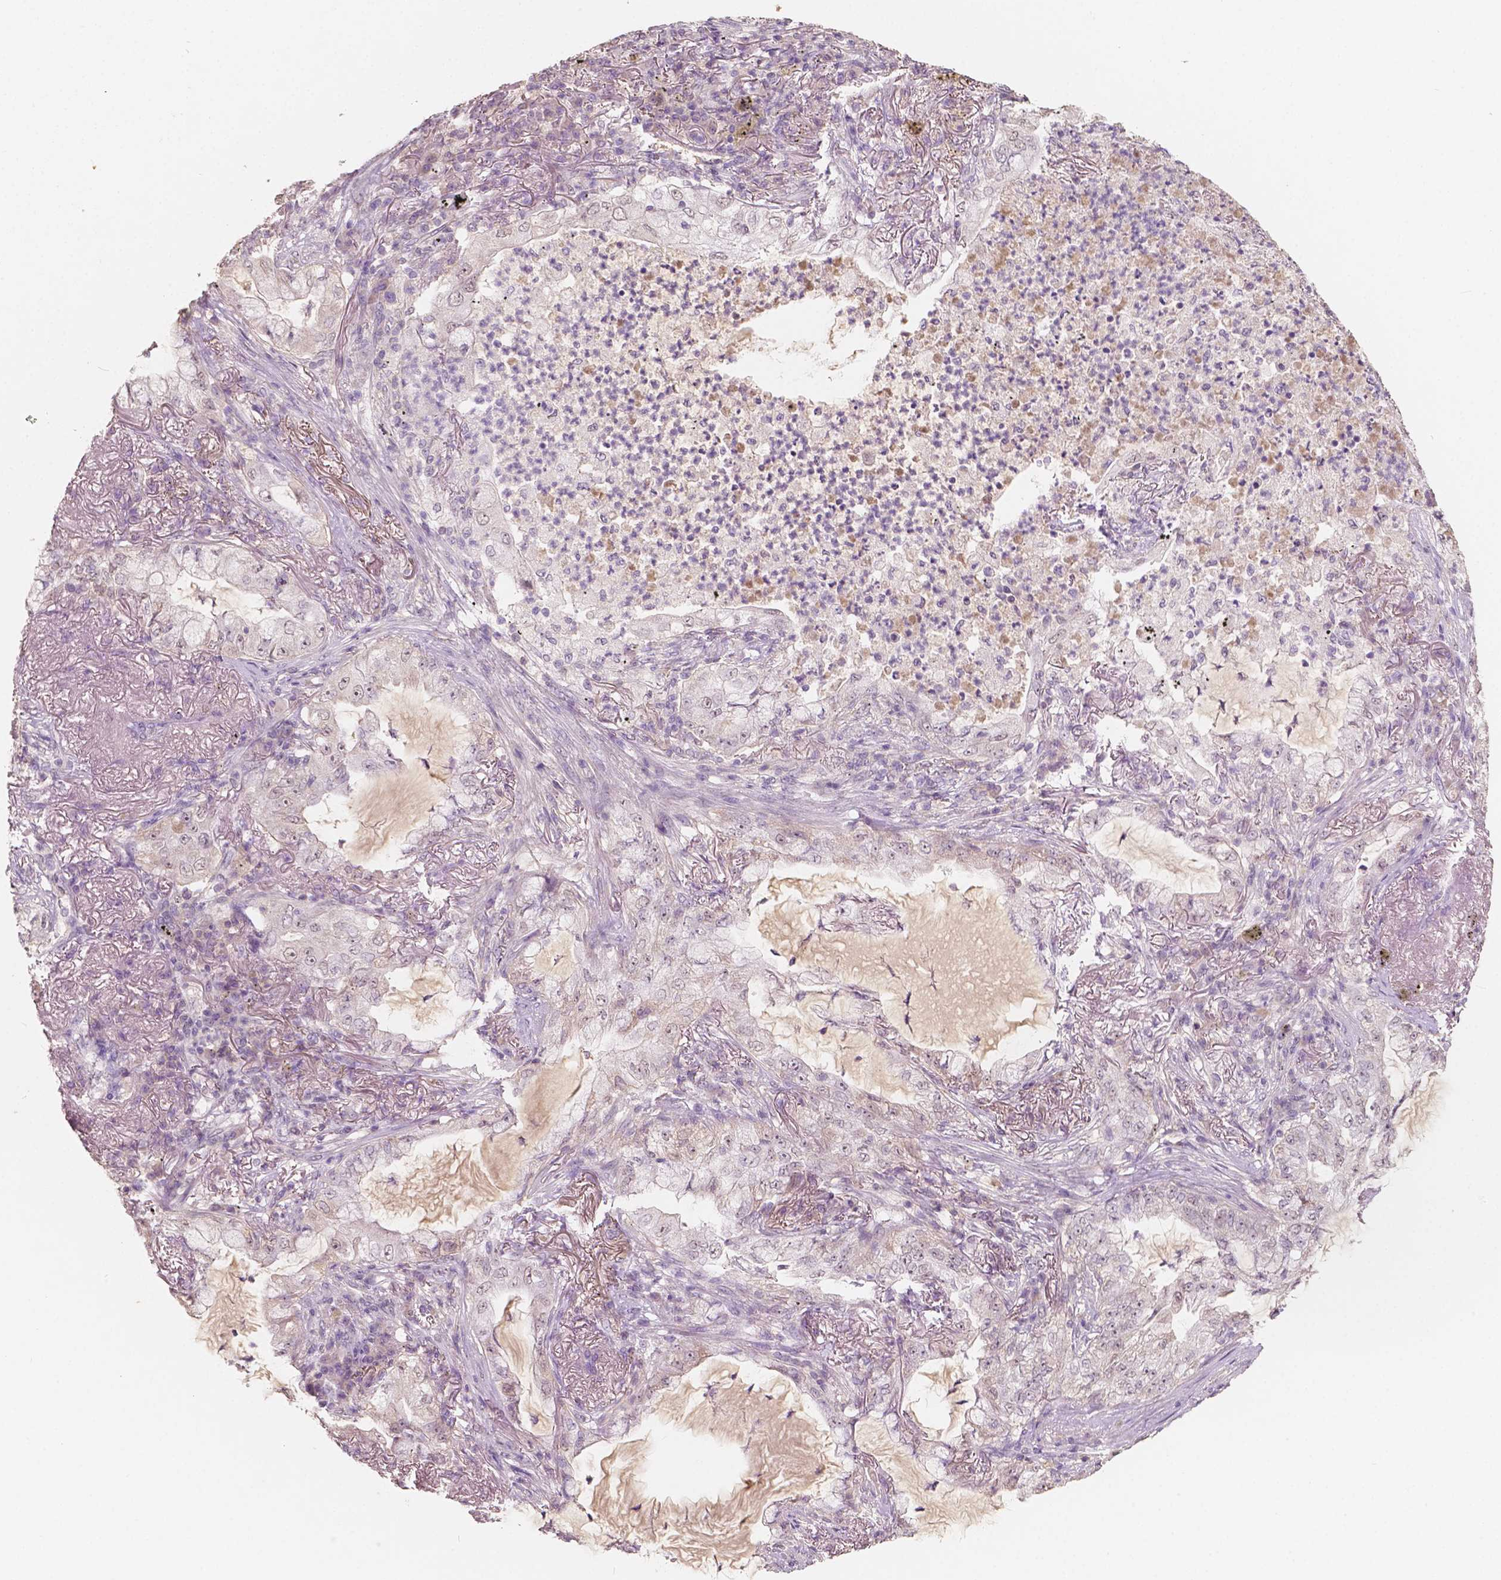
{"staining": {"intensity": "negative", "quantity": "none", "location": "none"}, "tissue": "lung cancer", "cell_type": "Tumor cells", "image_type": "cancer", "snomed": [{"axis": "morphology", "description": "Adenocarcinoma, NOS"}, {"axis": "topography", "description": "Lung"}], "caption": "This histopathology image is of lung adenocarcinoma stained with IHC to label a protein in brown with the nuclei are counter-stained blue. There is no positivity in tumor cells.", "gene": "SOX15", "patient": {"sex": "female", "age": 73}}